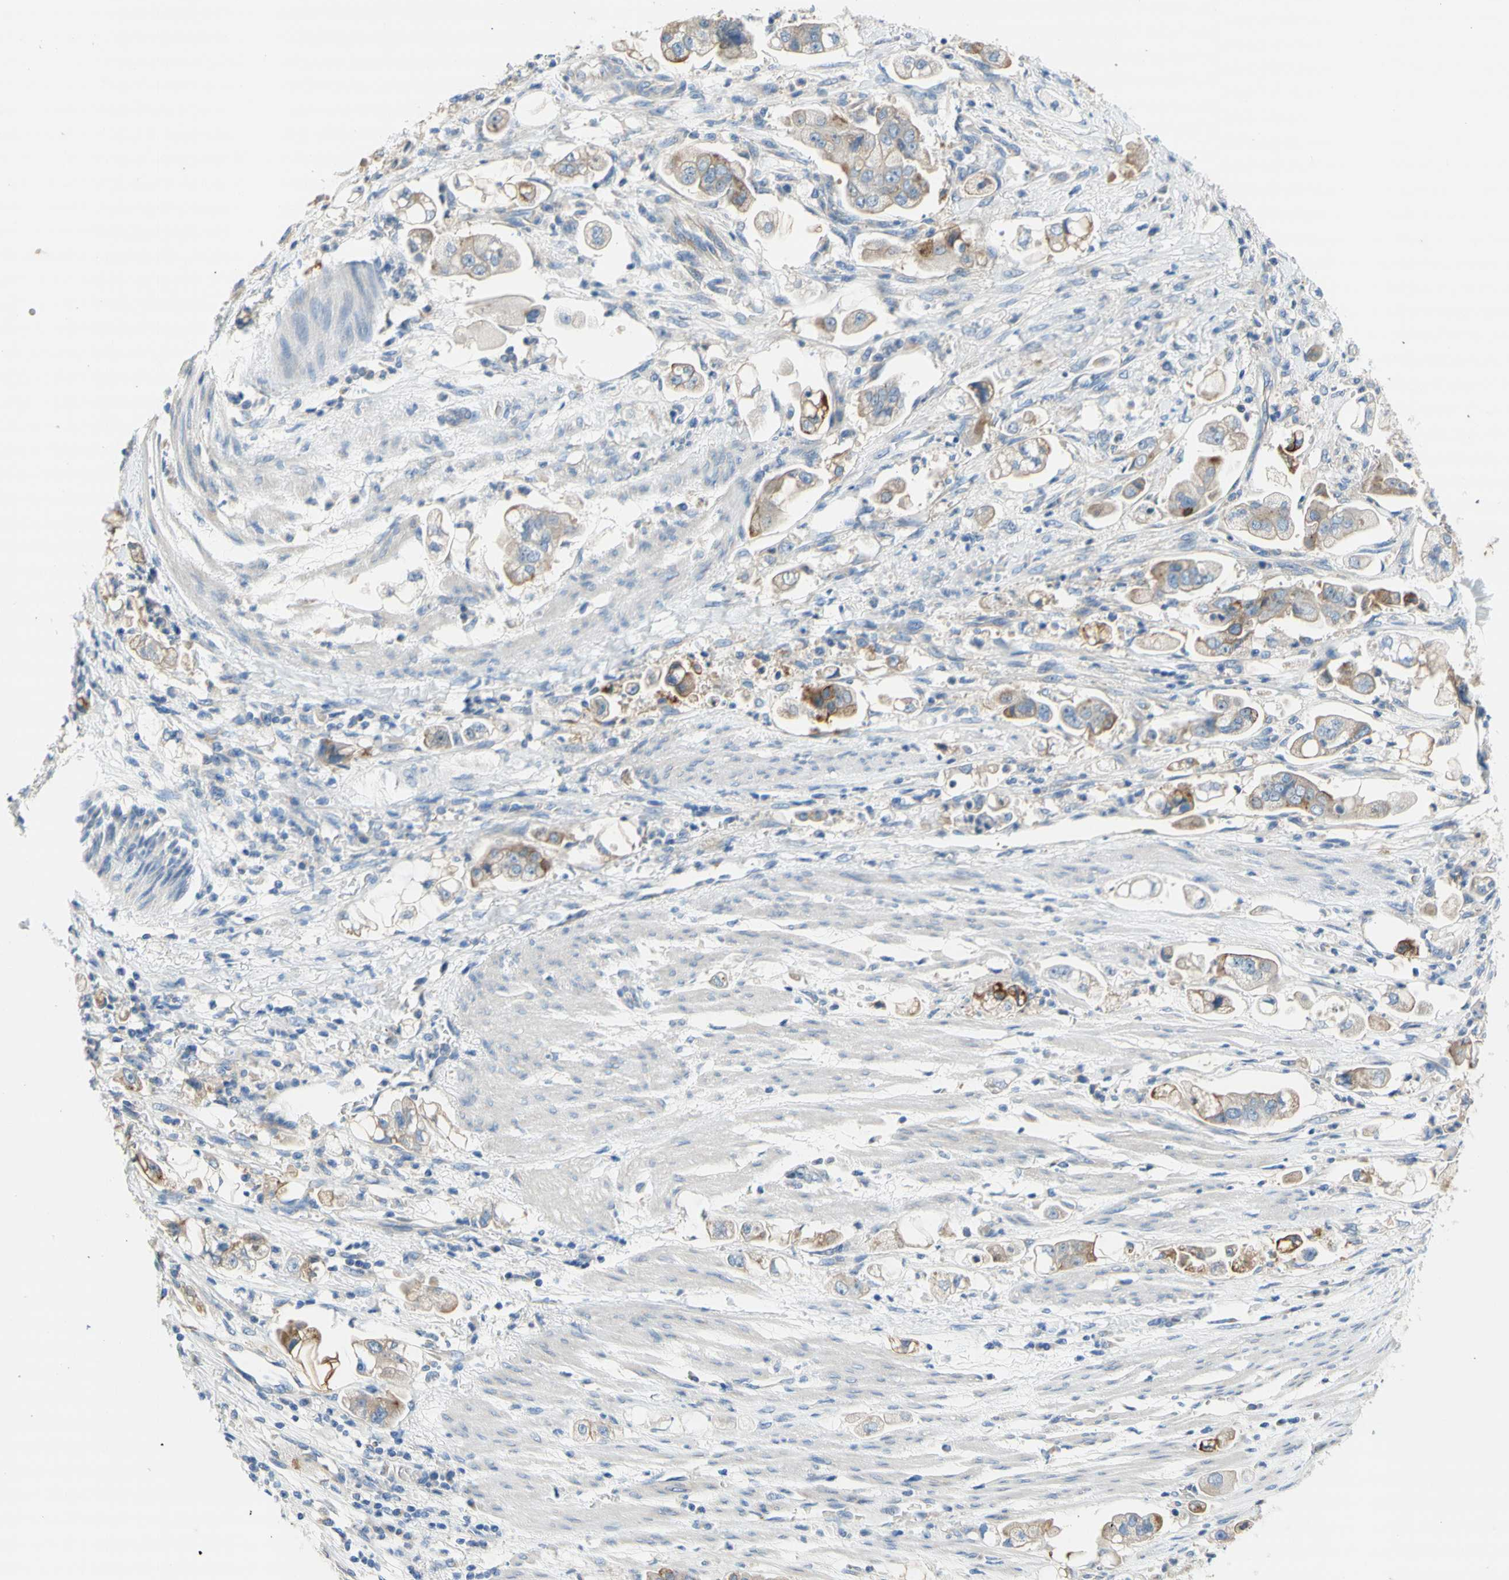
{"staining": {"intensity": "moderate", "quantity": "<25%", "location": "cytoplasmic/membranous"}, "tissue": "stomach cancer", "cell_type": "Tumor cells", "image_type": "cancer", "snomed": [{"axis": "morphology", "description": "Adenocarcinoma, NOS"}, {"axis": "topography", "description": "Stomach"}], "caption": "Moderate cytoplasmic/membranous expression is appreciated in approximately <25% of tumor cells in stomach adenocarcinoma.", "gene": "F3", "patient": {"sex": "male", "age": 62}}